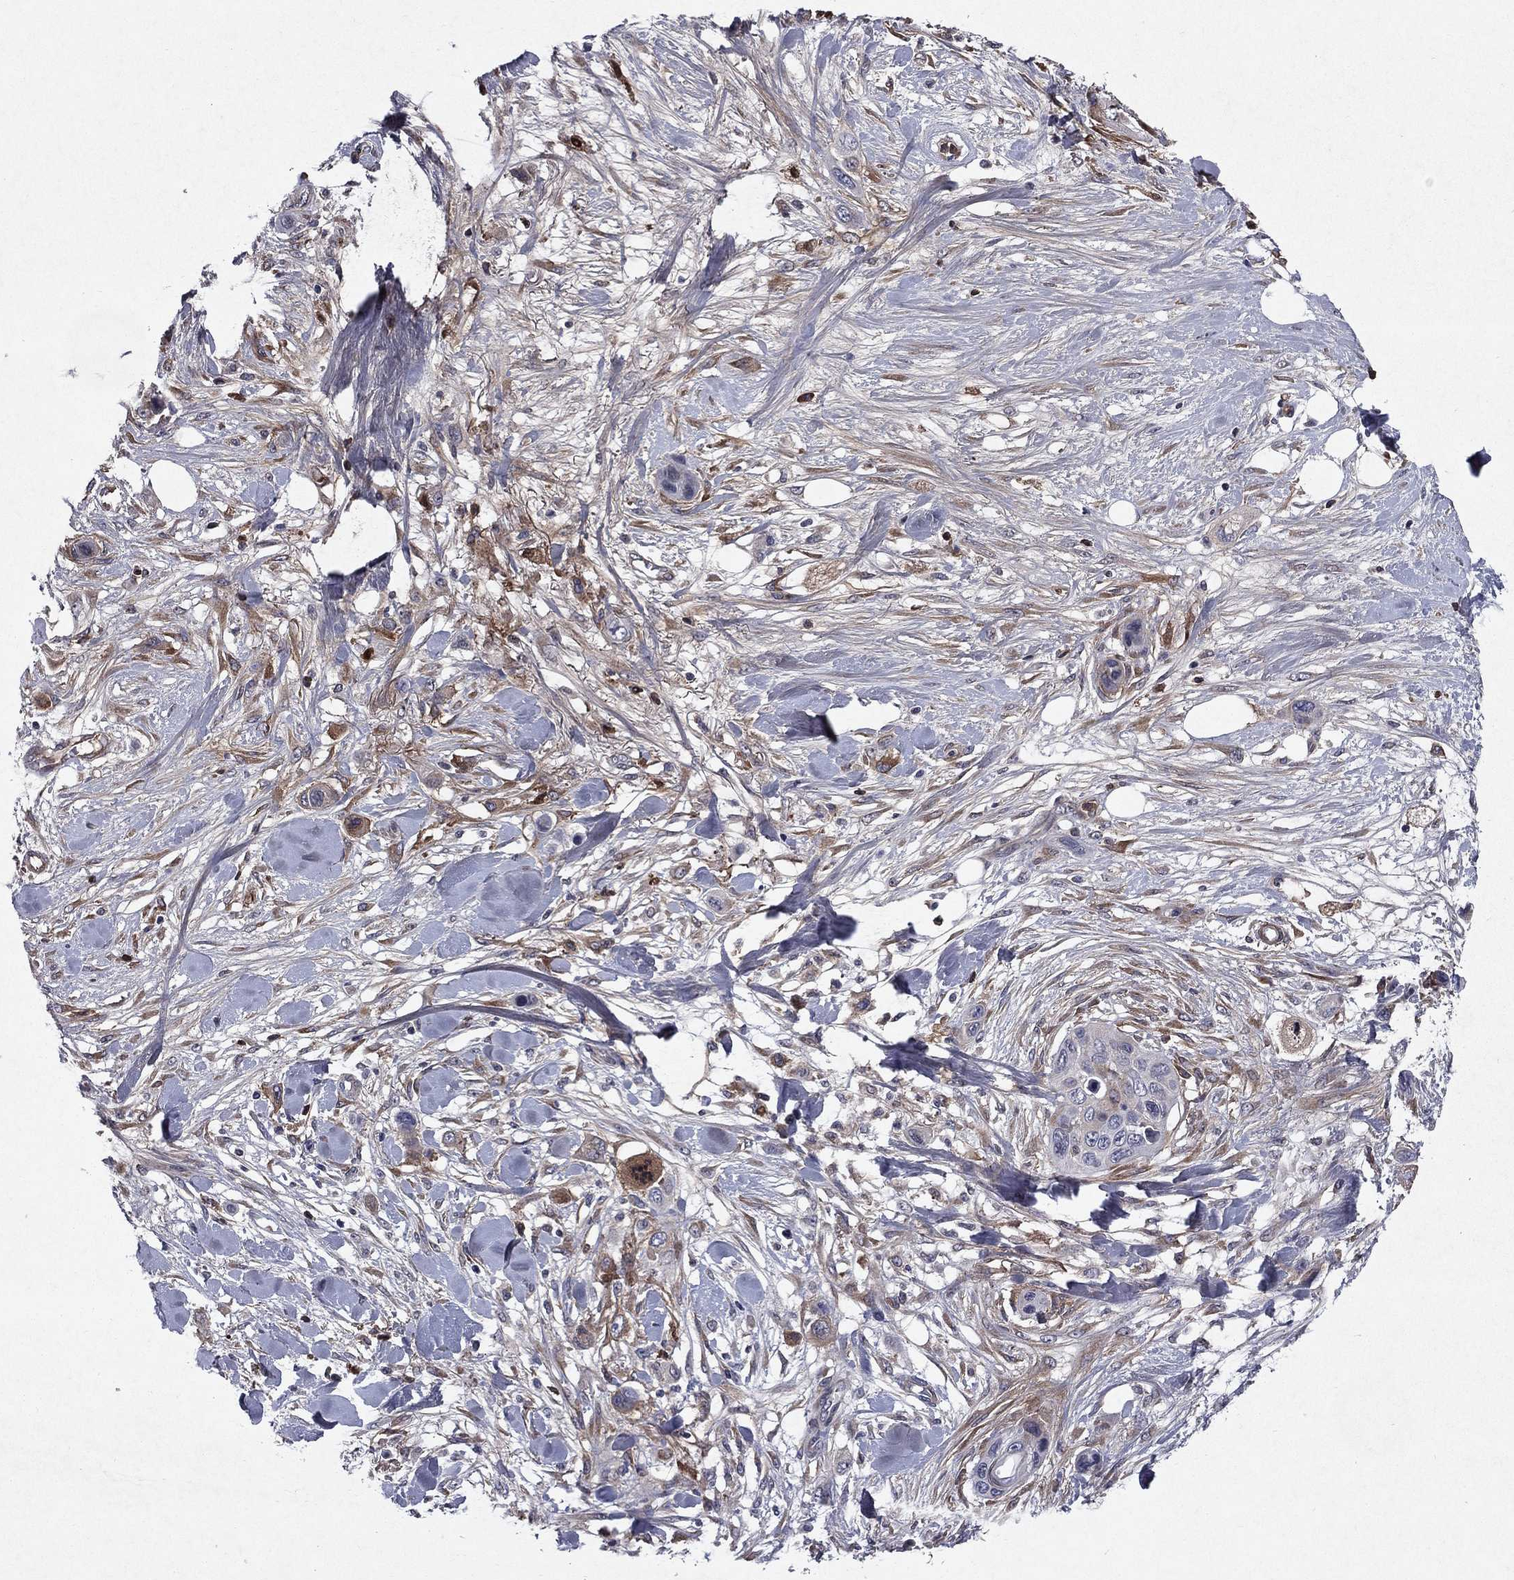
{"staining": {"intensity": "negative", "quantity": "none", "location": "none"}, "tissue": "skin cancer", "cell_type": "Tumor cells", "image_type": "cancer", "snomed": [{"axis": "morphology", "description": "Squamous cell carcinoma, NOS"}, {"axis": "topography", "description": "Skin"}], "caption": "DAB (3,3'-diaminobenzidine) immunohistochemical staining of skin cancer shows no significant positivity in tumor cells.", "gene": "ECM1", "patient": {"sex": "male", "age": 79}}